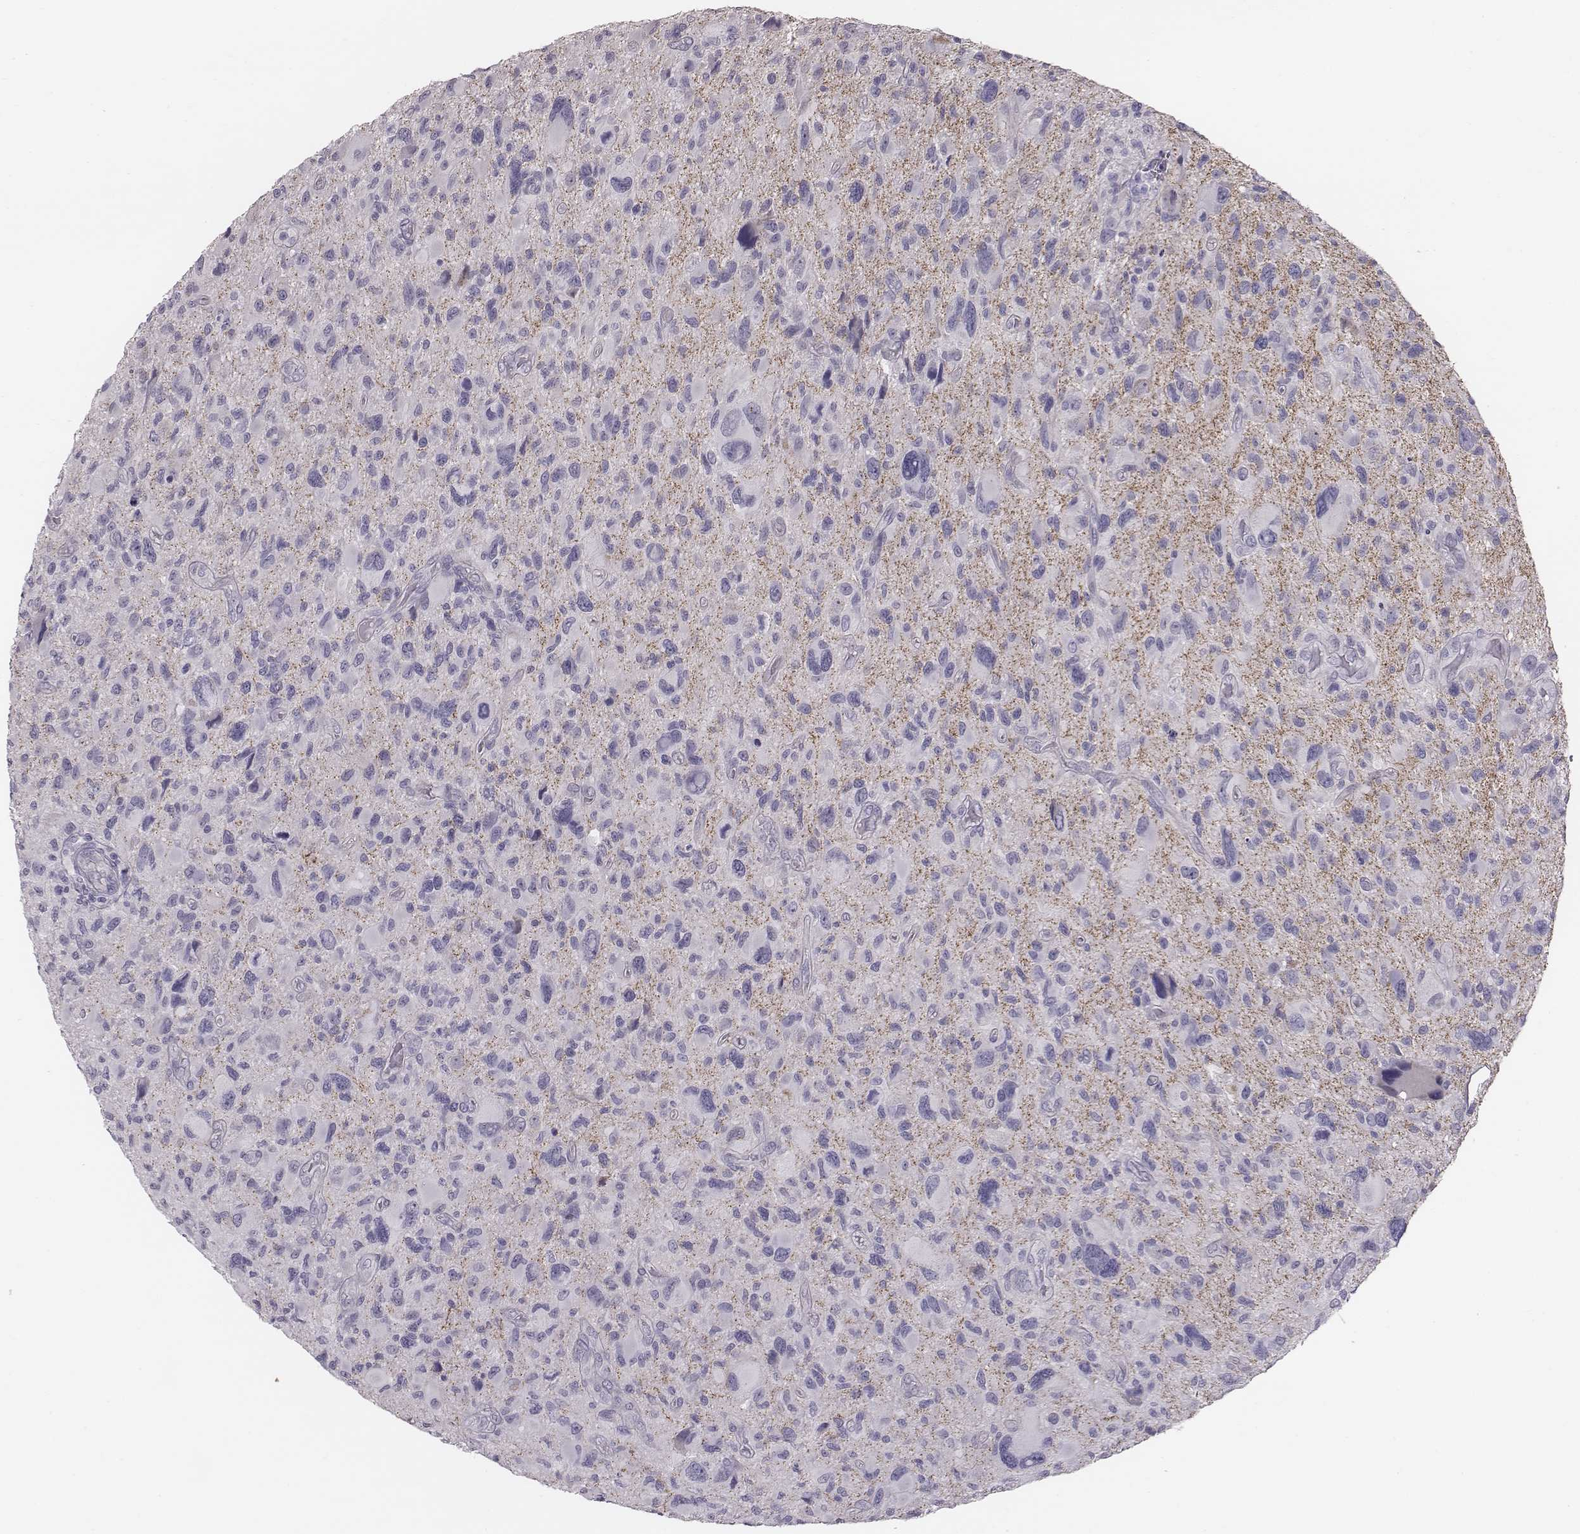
{"staining": {"intensity": "negative", "quantity": "none", "location": "none"}, "tissue": "glioma", "cell_type": "Tumor cells", "image_type": "cancer", "snomed": [{"axis": "morphology", "description": "Glioma, malignant, NOS"}, {"axis": "morphology", "description": "Glioma, malignant, High grade"}, {"axis": "topography", "description": "Brain"}], "caption": "IHC histopathology image of neoplastic tissue: malignant glioma (high-grade) stained with DAB shows no significant protein positivity in tumor cells. The staining is performed using DAB brown chromogen with nuclei counter-stained in using hematoxylin.", "gene": "CACNG4", "patient": {"sex": "female", "age": 71}}